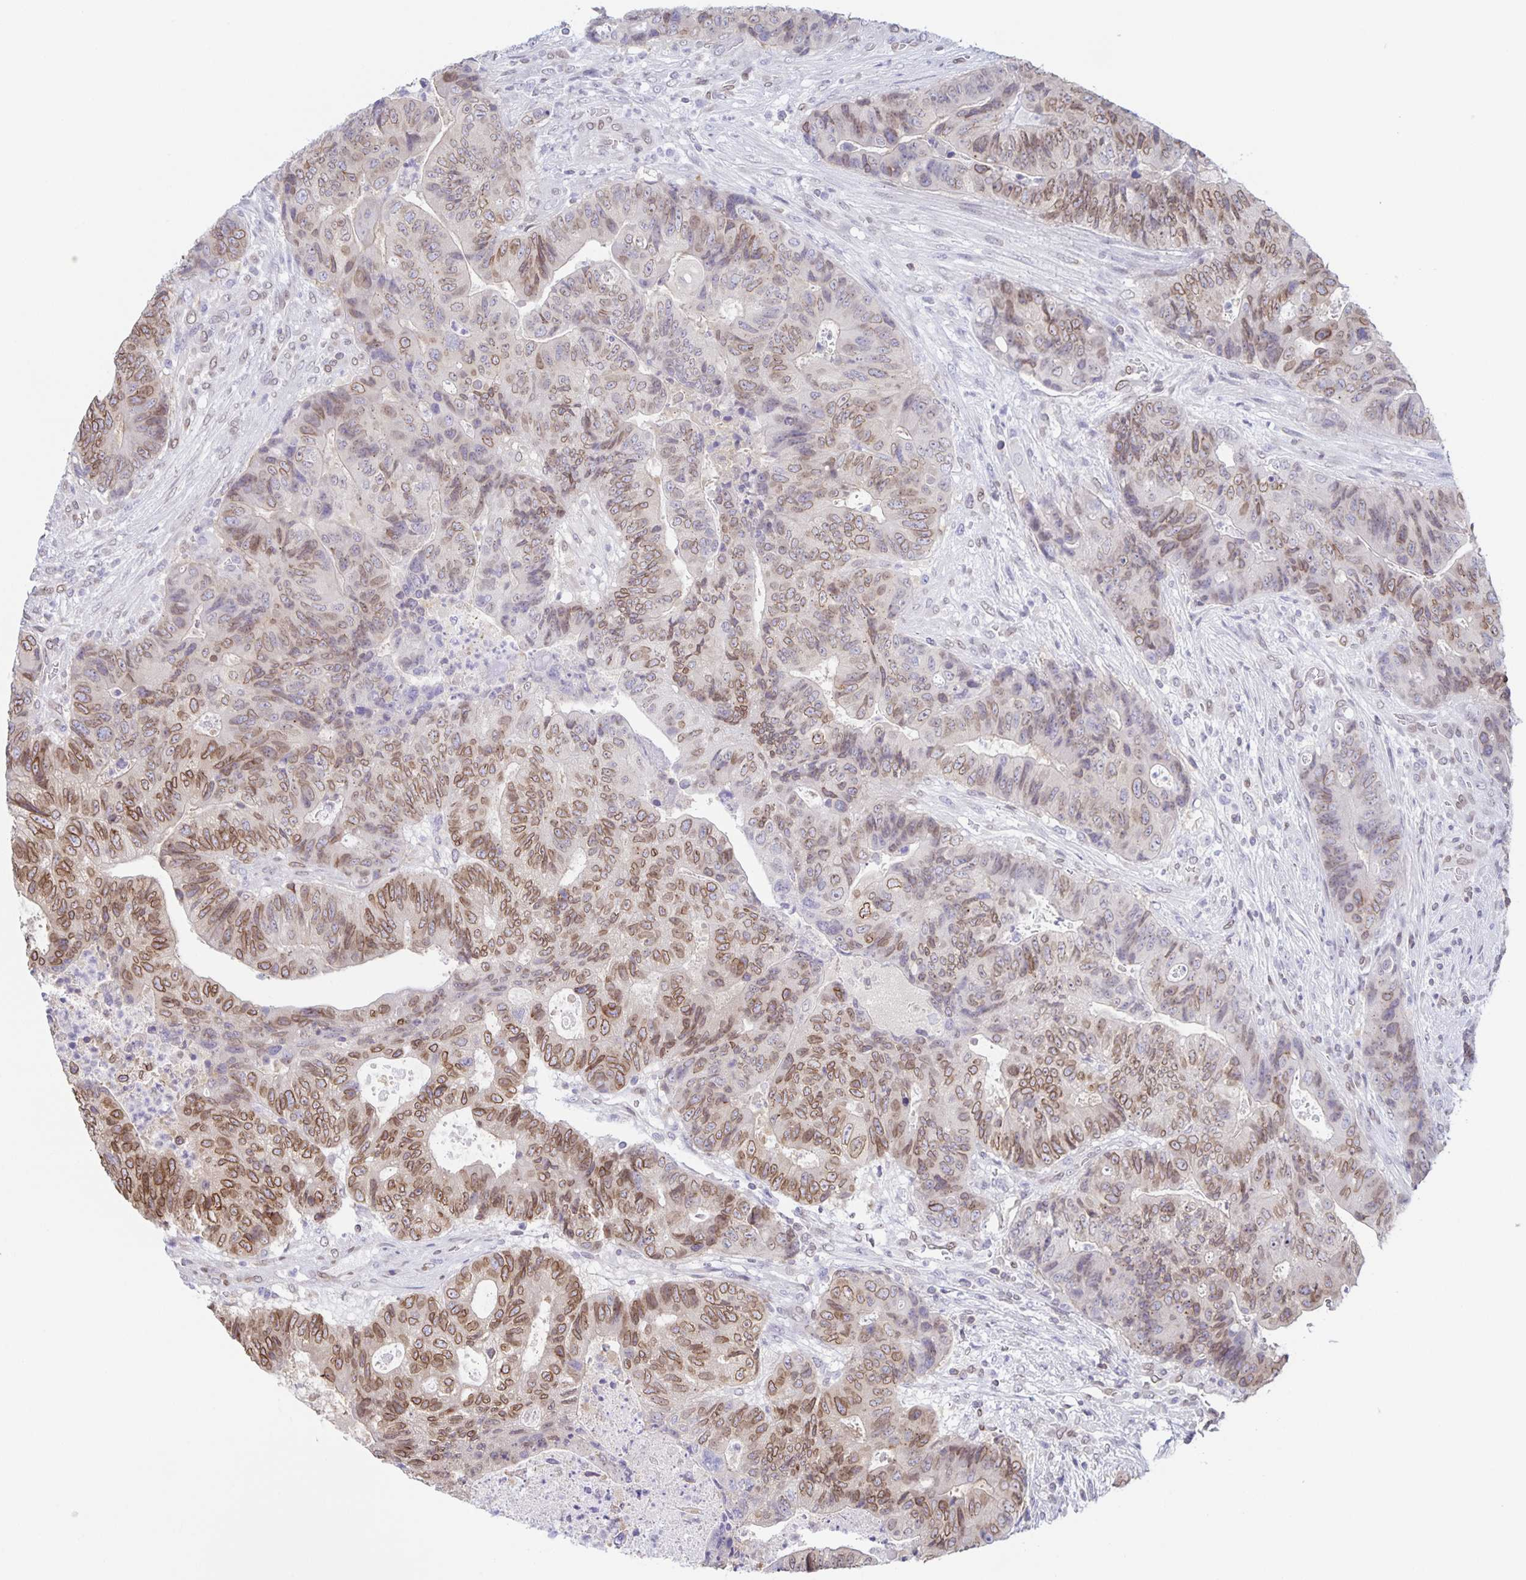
{"staining": {"intensity": "moderate", "quantity": ">75%", "location": "cytoplasmic/membranous,nuclear"}, "tissue": "colorectal cancer", "cell_type": "Tumor cells", "image_type": "cancer", "snomed": [{"axis": "morphology", "description": "Normal tissue, NOS"}, {"axis": "morphology", "description": "Adenocarcinoma, NOS"}, {"axis": "topography", "description": "Colon"}], "caption": "Human colorectal adenocarcinoma stained with a brown dye shows moderate cytoplasmic/membranous and nuclear positive expression in about >75% of tumor cells.", "gene": "SYNE2", "patient": {"sex": "female", "age": 48}}